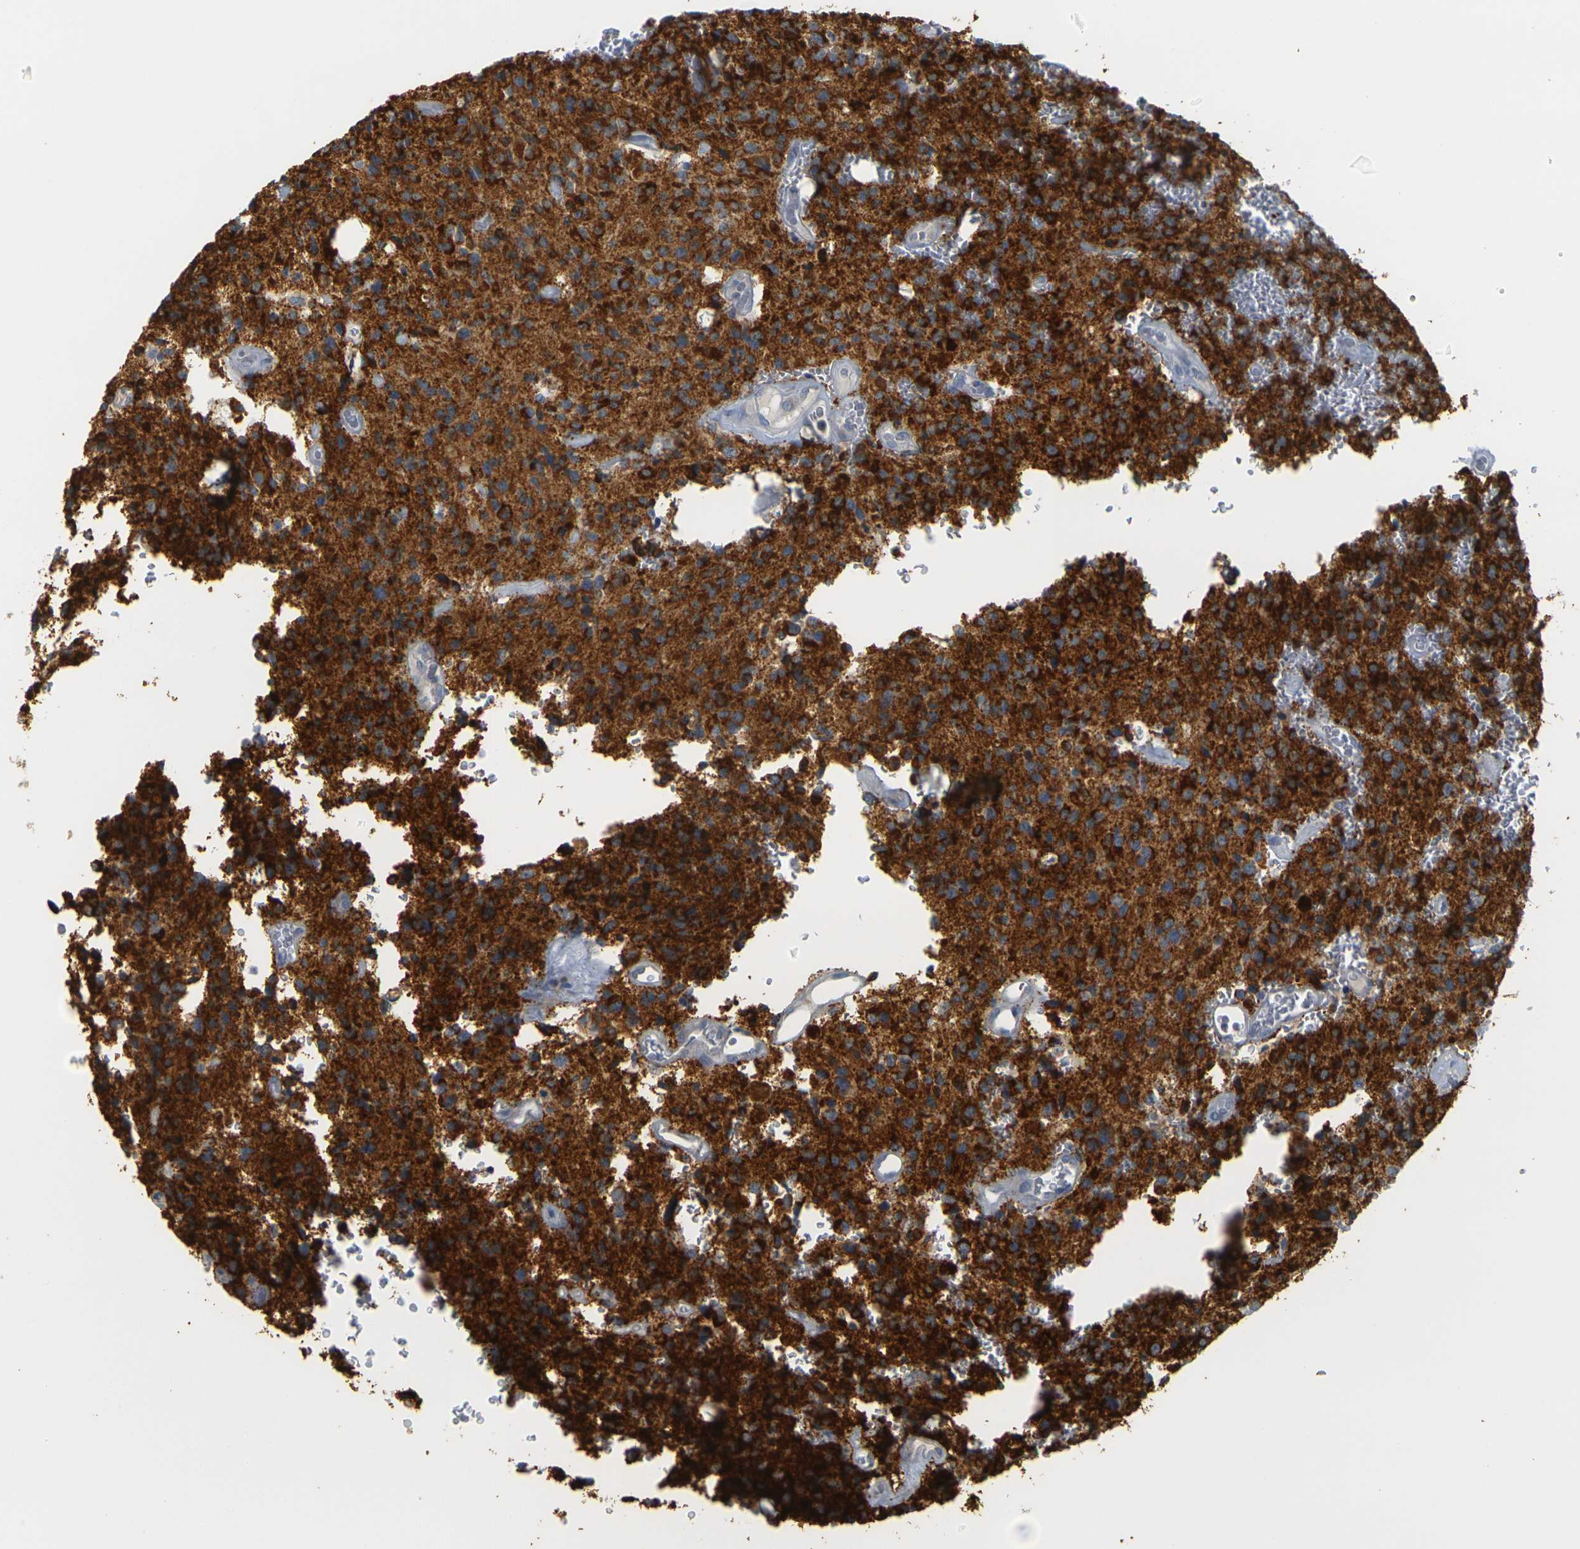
{"staining": {"intensity": "strong", "quantity": ">75%", "location": "cytoplasmic/membranous"}, "tissue": "glioma", "cell_type": "Tumor cells", "image_type": "cancer", "snomed": [{"axis": "morphology", "description": "Glioma, malignant, Low grade"}, {"axis": "topography", "description": "Brain"}], "caption": "The micrograph reveals staining of low-grade glioma (malignant), revealing strong cytoplasmic/membranous protein positivity (brown color) within tumor cells. (DAB IHC with brightfield microscopy, high magnification).", "gene": "GDAP1", "patient": {"sex": "male", "age": 58}}